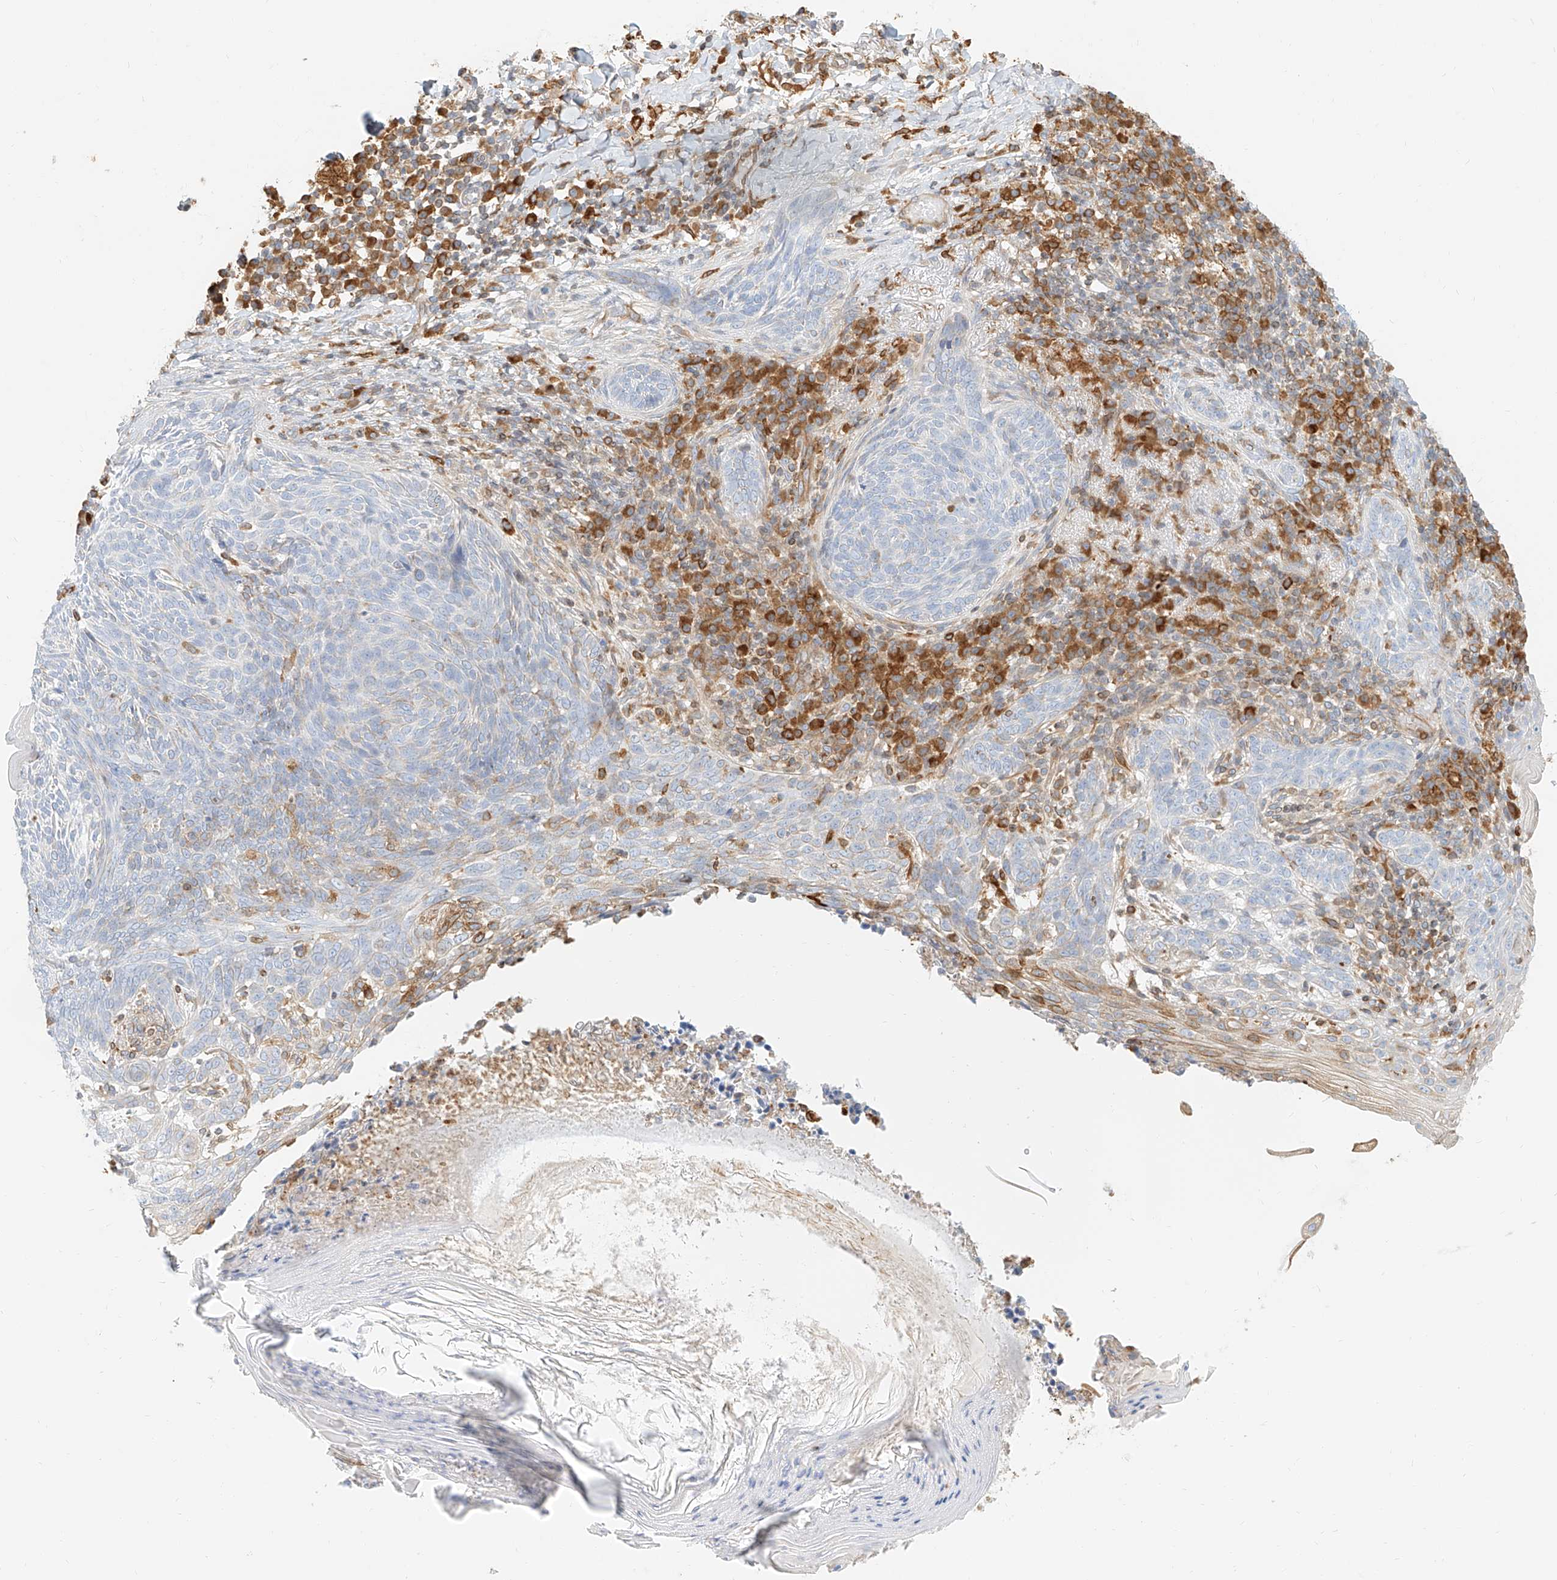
{"staining": {"intensity": "negative", "quantity": "none", "location": "none"}, "tissue": "skin cancer", "cell_type": "Tumor cells", "image_type": "cancer", "snomed": [{"axis": "morphology", "description": "Basal cell carcinoma"}, {"axis": "topography", "description": "Skin"}], "caption": "Immunohistochemistry histopathology image of neoplastic tissue: skin basal cell carcinoma stained with DAB (3,3'-diaminobenzidine) displays no significant protein expression in tumor cells.", "gene": "DHRS7", "patient": {"sex": "male", "age": 85}}